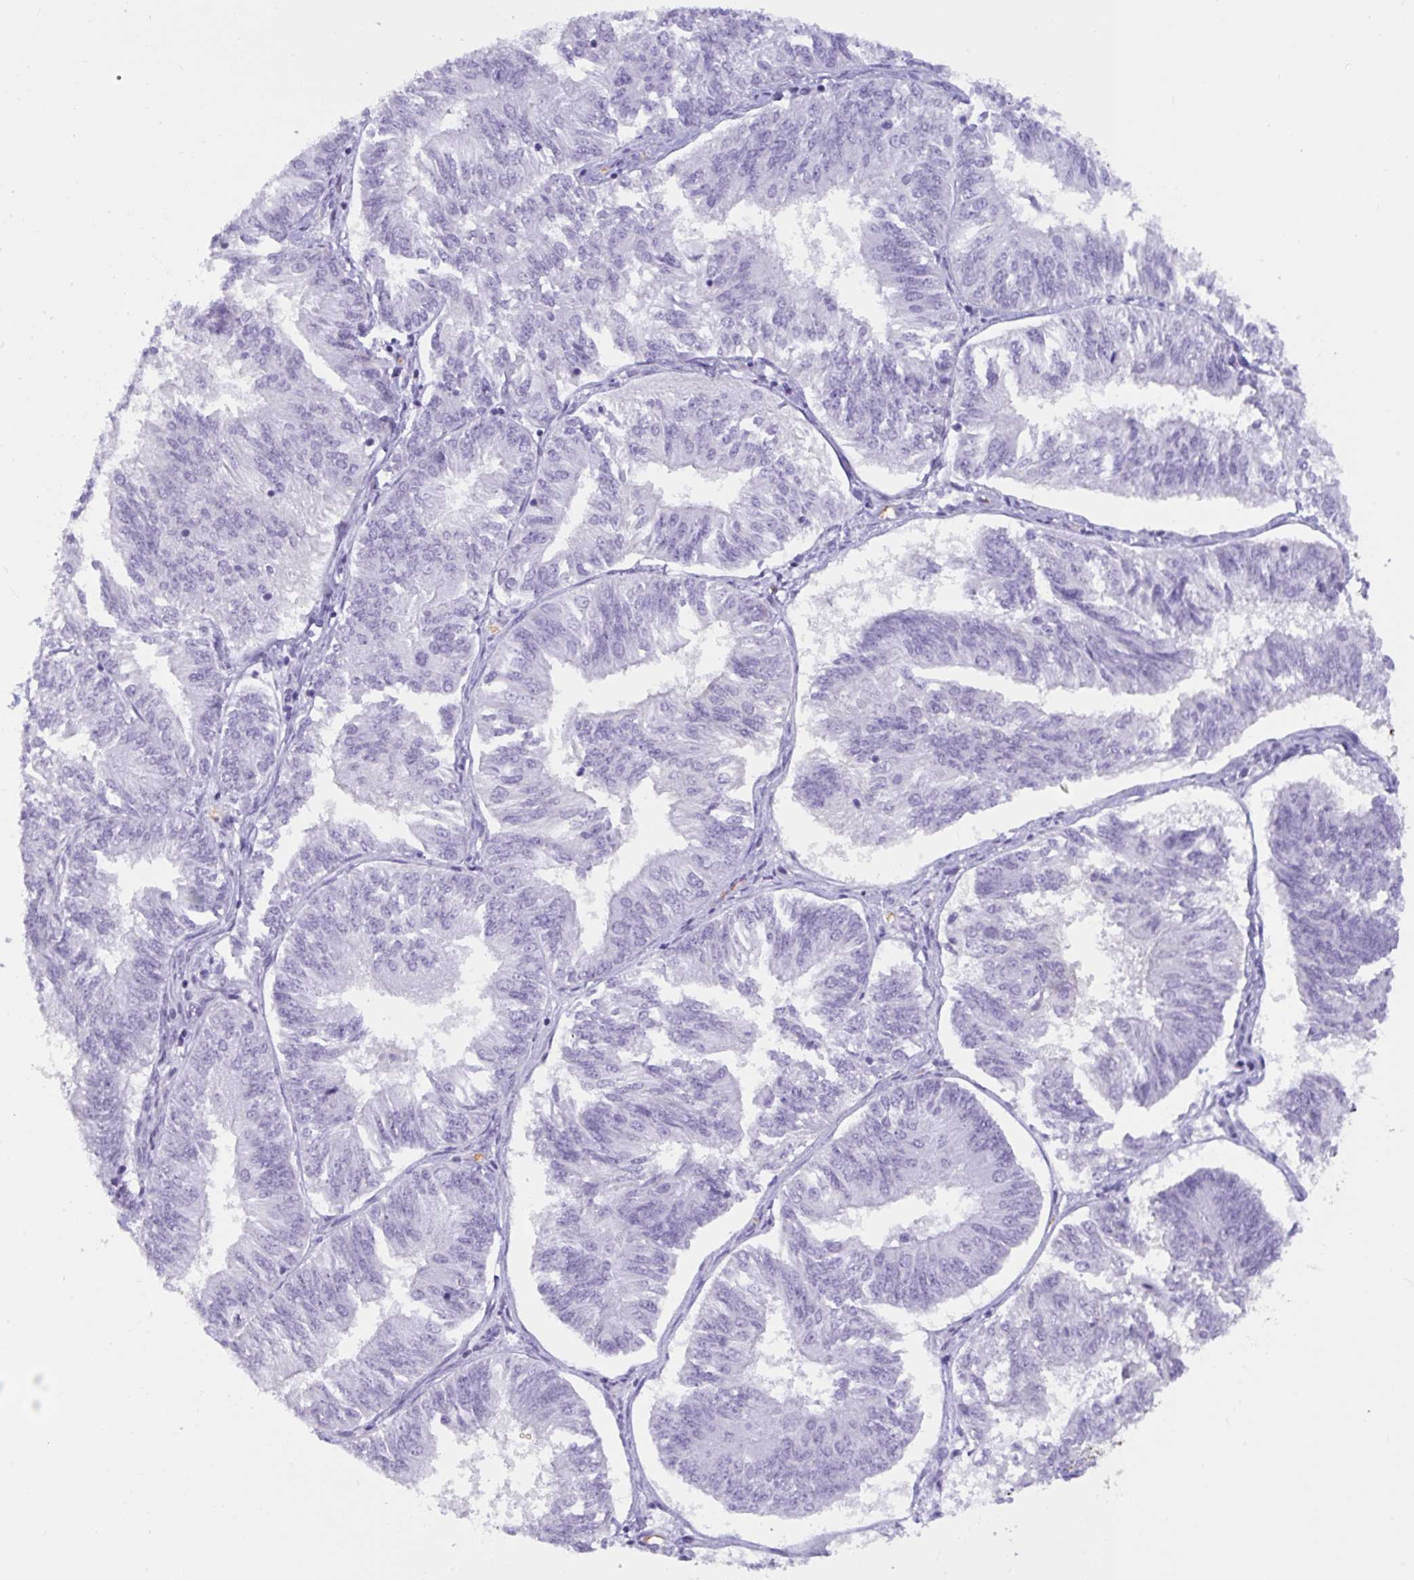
{"staining": {"intensity": "negative", "quantity": "none", "location": "none"}, "tissue": "endometrial cancer", "cell_type": "Tumor cells", "image_type": "cancer", "snomed": [{"axis": "morphology", "description": "Adenocarcinoma, NOS"}, {"axis": "topography", "description": "Endometrium"}], "caption": "An immunohistochemistry histopathology image of endometrial adenocarcinoma is shown. There is no staining in tumor cells of endometrial adenocarcinoma.", "gene": "SLC2A1", "patient": {"sex": "female", "age": 58}}